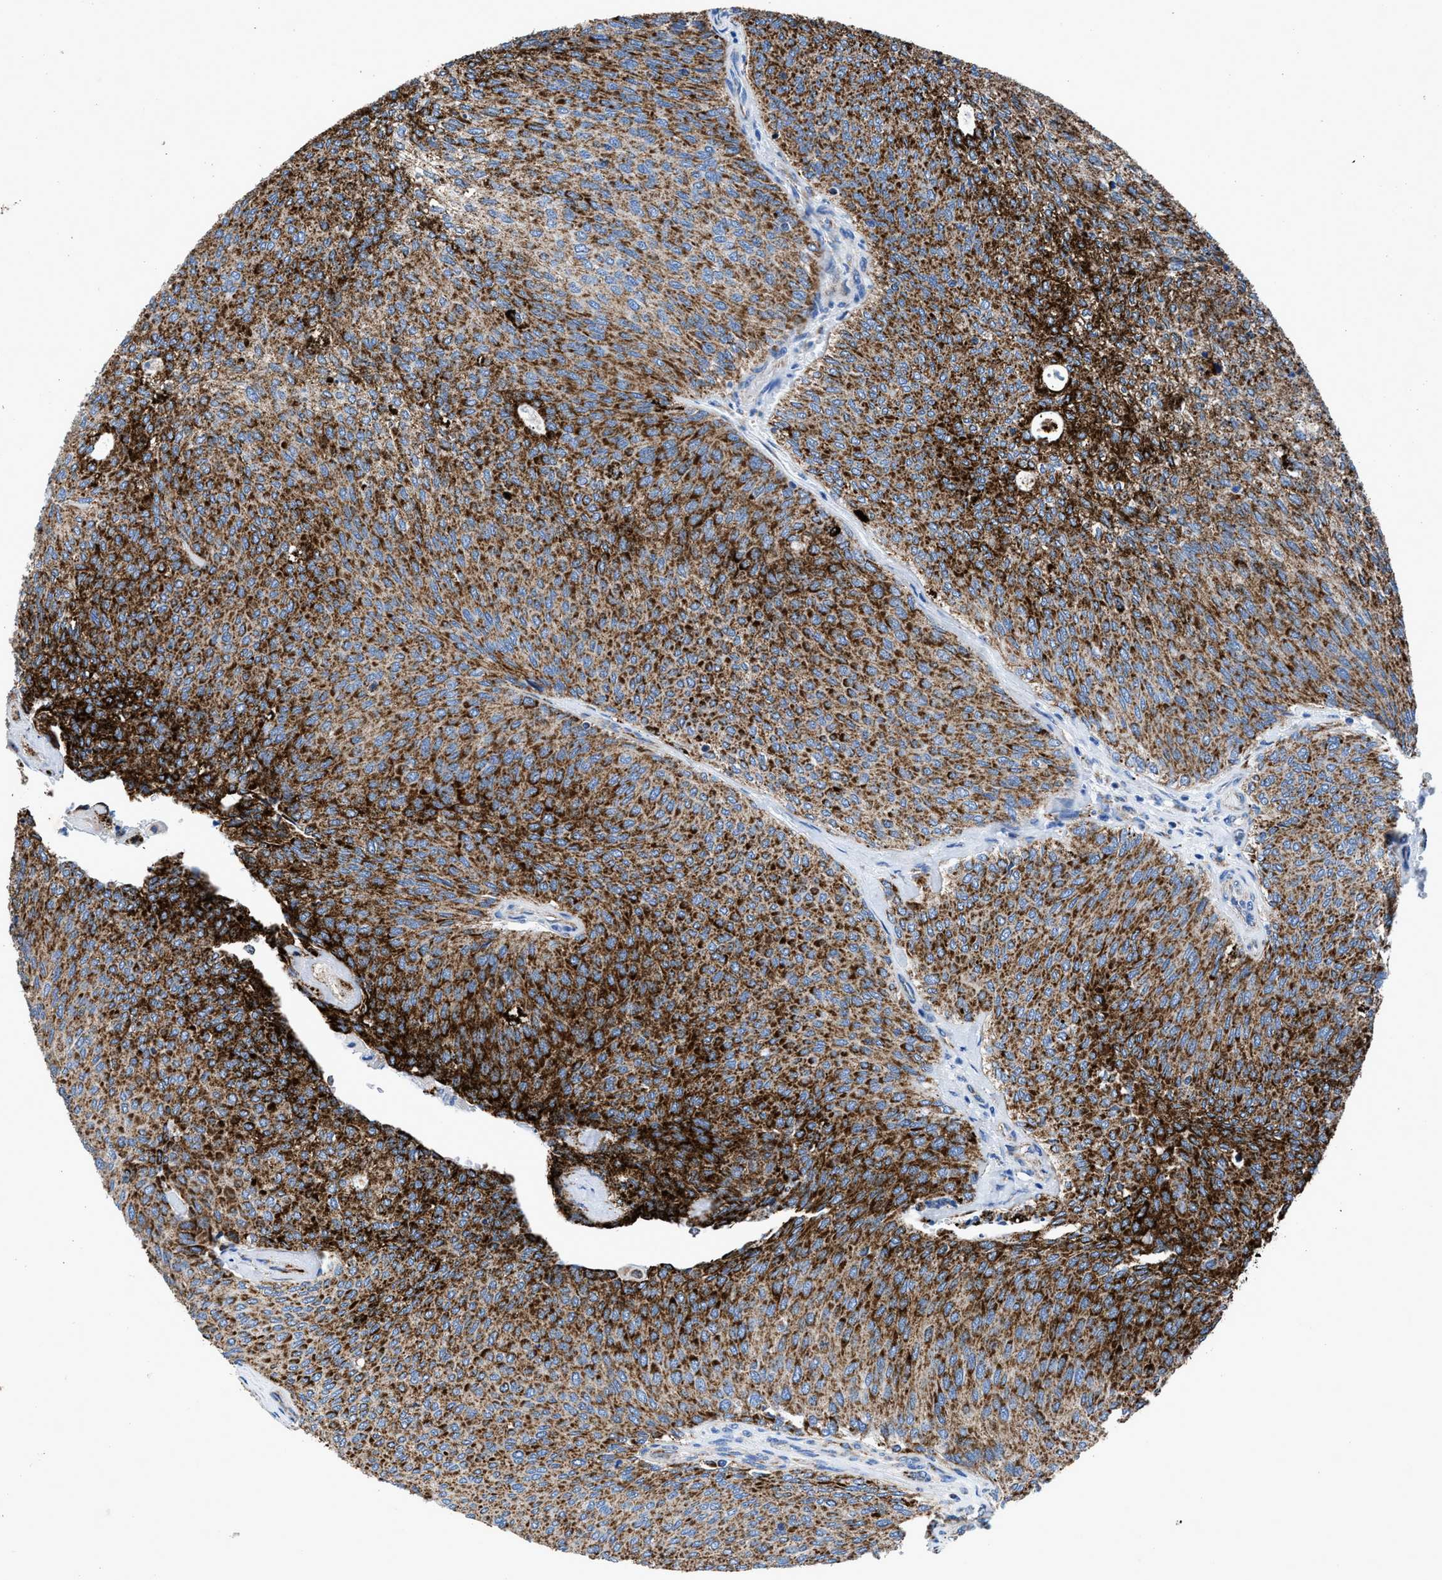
{"staining": {"intensity": "strong", "quantity": ">75%", "location": "cytoplasmic/membranous"}, "tissue": "urothelial cancer", "cell_type": "Tumor cells", "image_type": "cancer", "snomed": [{"axis": "morphology", "description": "Urothelial carcinoma, Low grade"}, {"axis": "topography", "description": "Urinary bladder"}], "caption": "Low-grade urothelial carcinoma stained for a protein (brown) demonstrates strong cytoplasmic/membranous positive positivity in approximately >75% of tumor cells.", "gene": "ZDHHC3", "patient": {"sex": "female", "age": 79}}